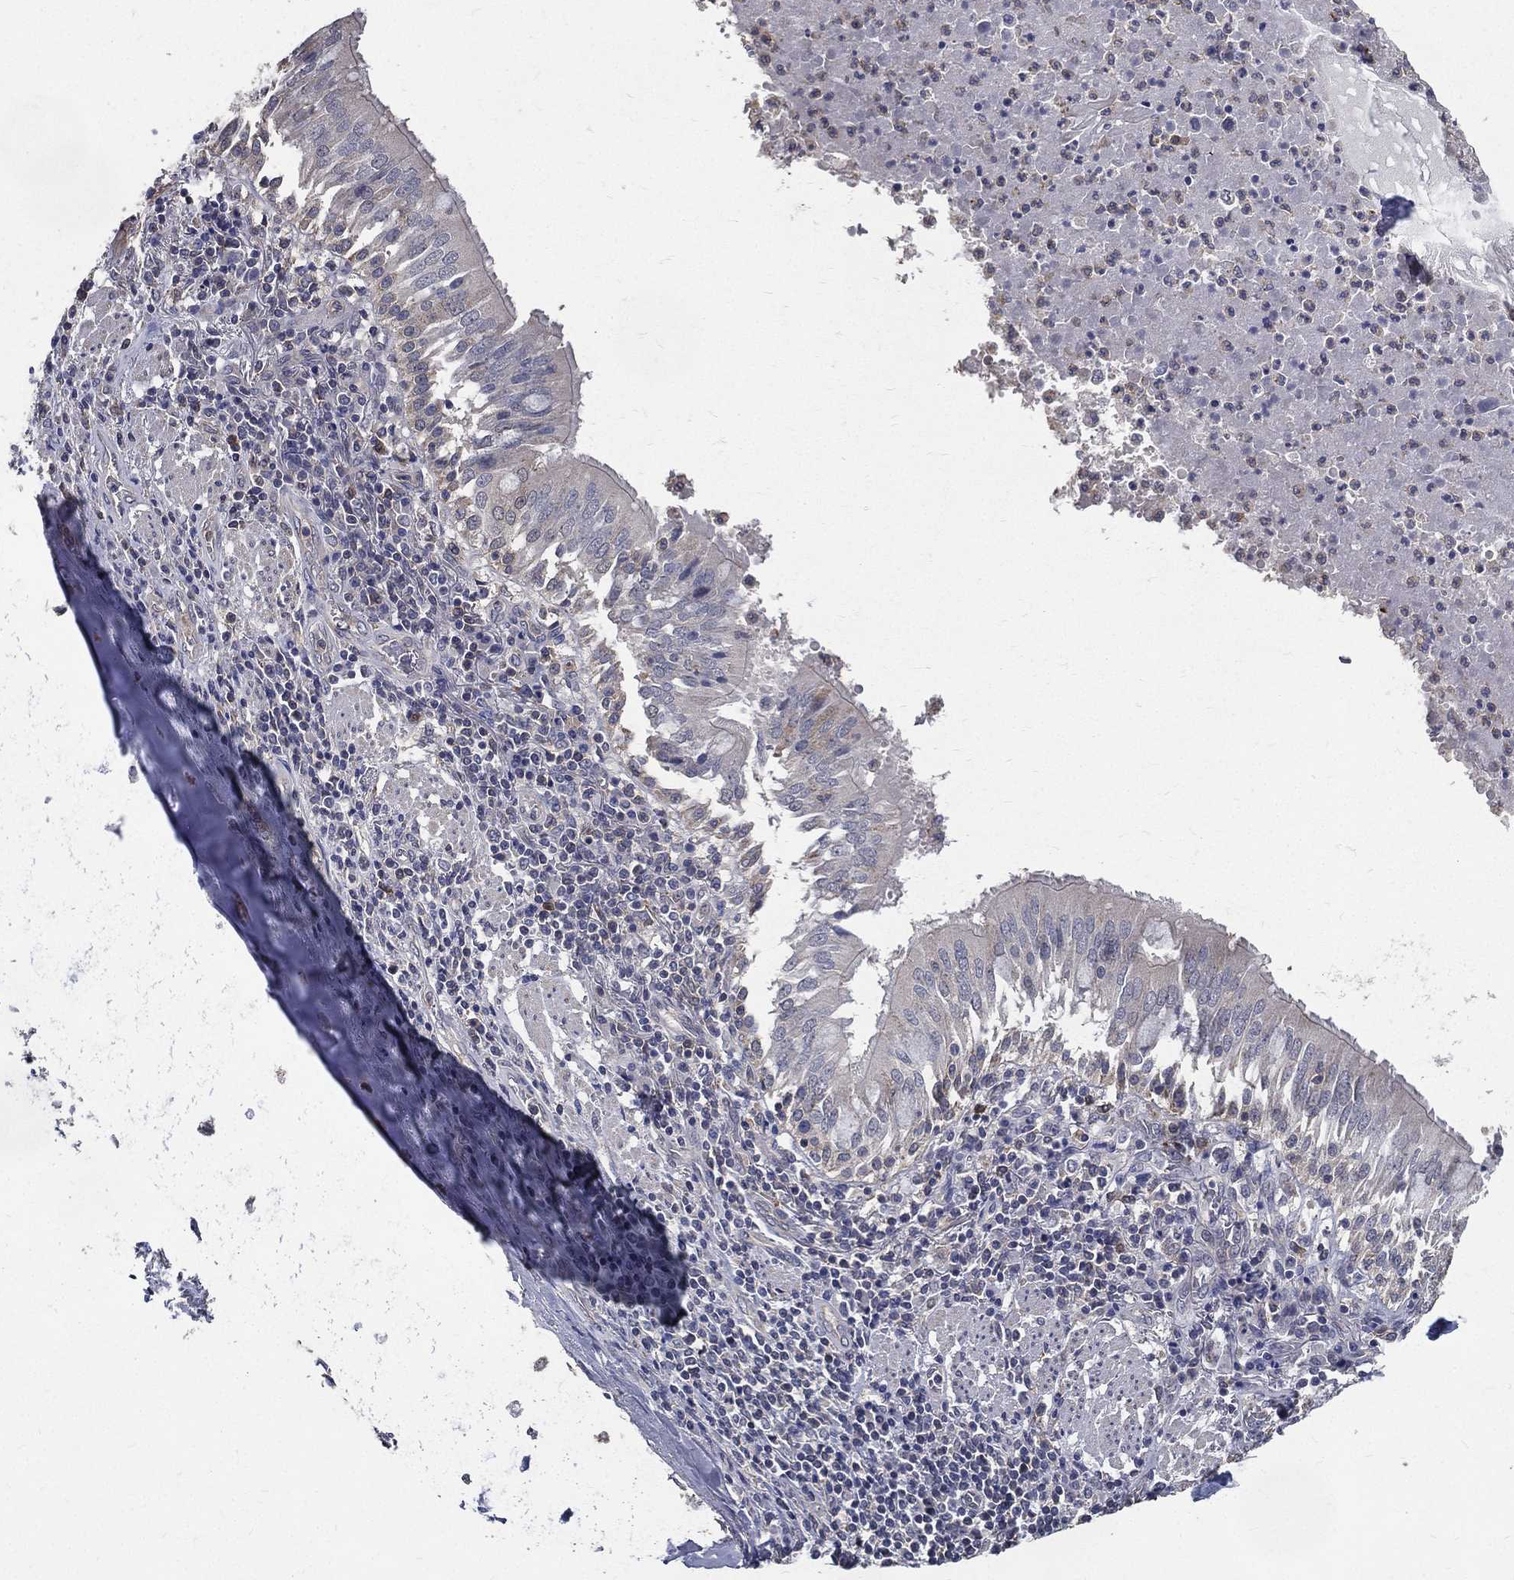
{"staining": {"intensity": "negative", "quantity": "none", "location": "none"}, "tissue": "lung cancer", "cell_type": "Tumor cells", "image_type": "cancer", "snomed": [{"axis": "morphology", "description": "Normal tissue, NOS"}, {"axis": "morphology", "description": "Squamous cell carcinoma, NOS"}, {"axis": "topography", "description": "Bronchus"}, {"axis": "topography", "description": "Lung"}], "caption": "An immunohistochemistry (IHC) histopathology image of squamous cell carcinoma (lung) is shown. There is no staining in tumor cells of squamous cell carcinoma (lung). (DAB (3,3'-diaminobenzidine) IHC, high magnification).", "gene": "SERPINB2", "patient": {"sex": "male", "age": 64}}